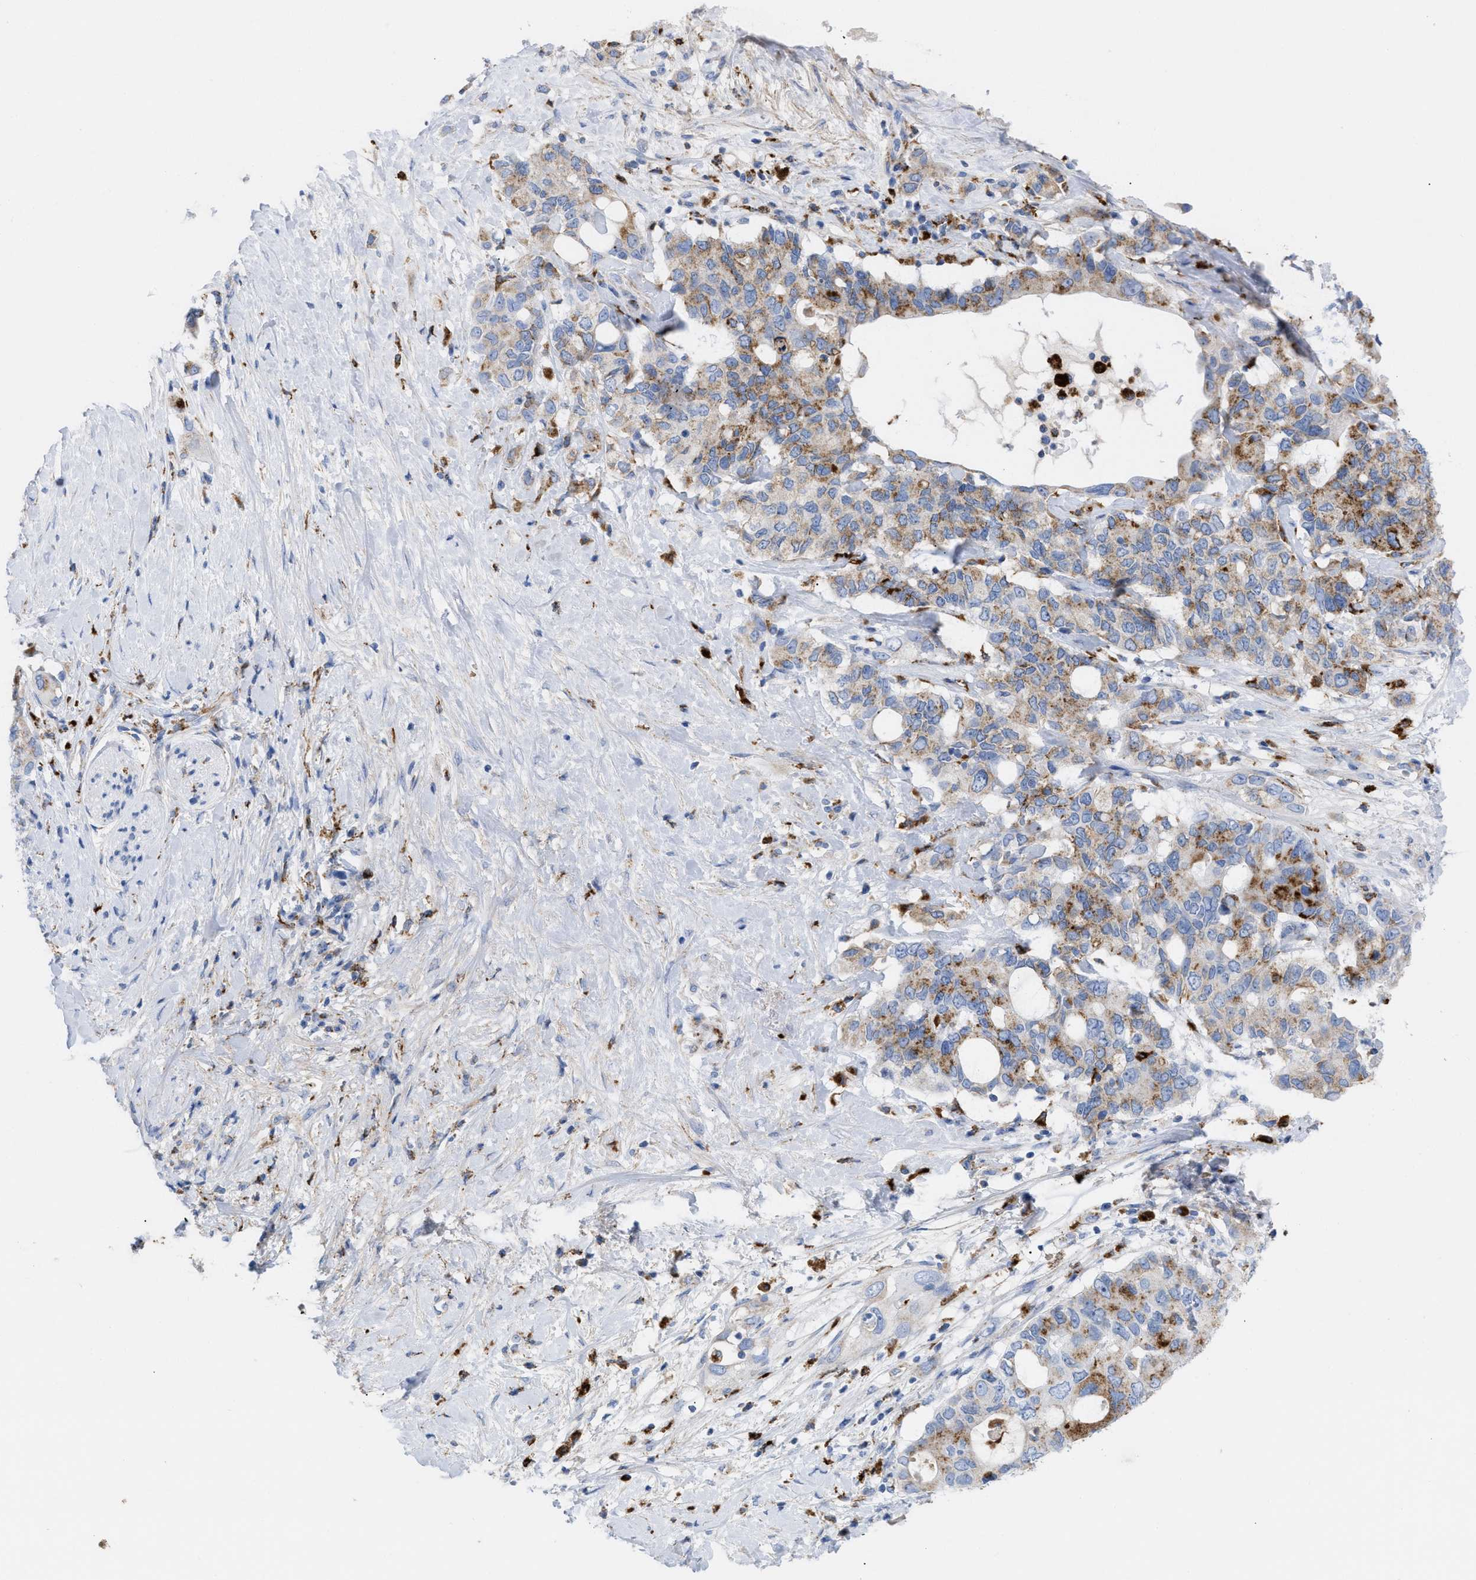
{"staining": {"intensity": "moderate", "quantity": ">75%", "location": "cytoplasmic/membranous"}, "tissue": "pancreatic cancer", "cell_type": "Tumor cells", "image_type": "cancer", "snomed": [{"axis": "morphology", "description": "Adenocarcinoma, NOS"}, {"axis": "topography", "description": "Pancreas"}], "caption": "An image of pancreatic cancer stained for a protein exhibits moderate cytoplasmic/membranous brown staining in tumor cells.", "gene": "DRAM2", "patient": {"sex": "female", "age": 56}}